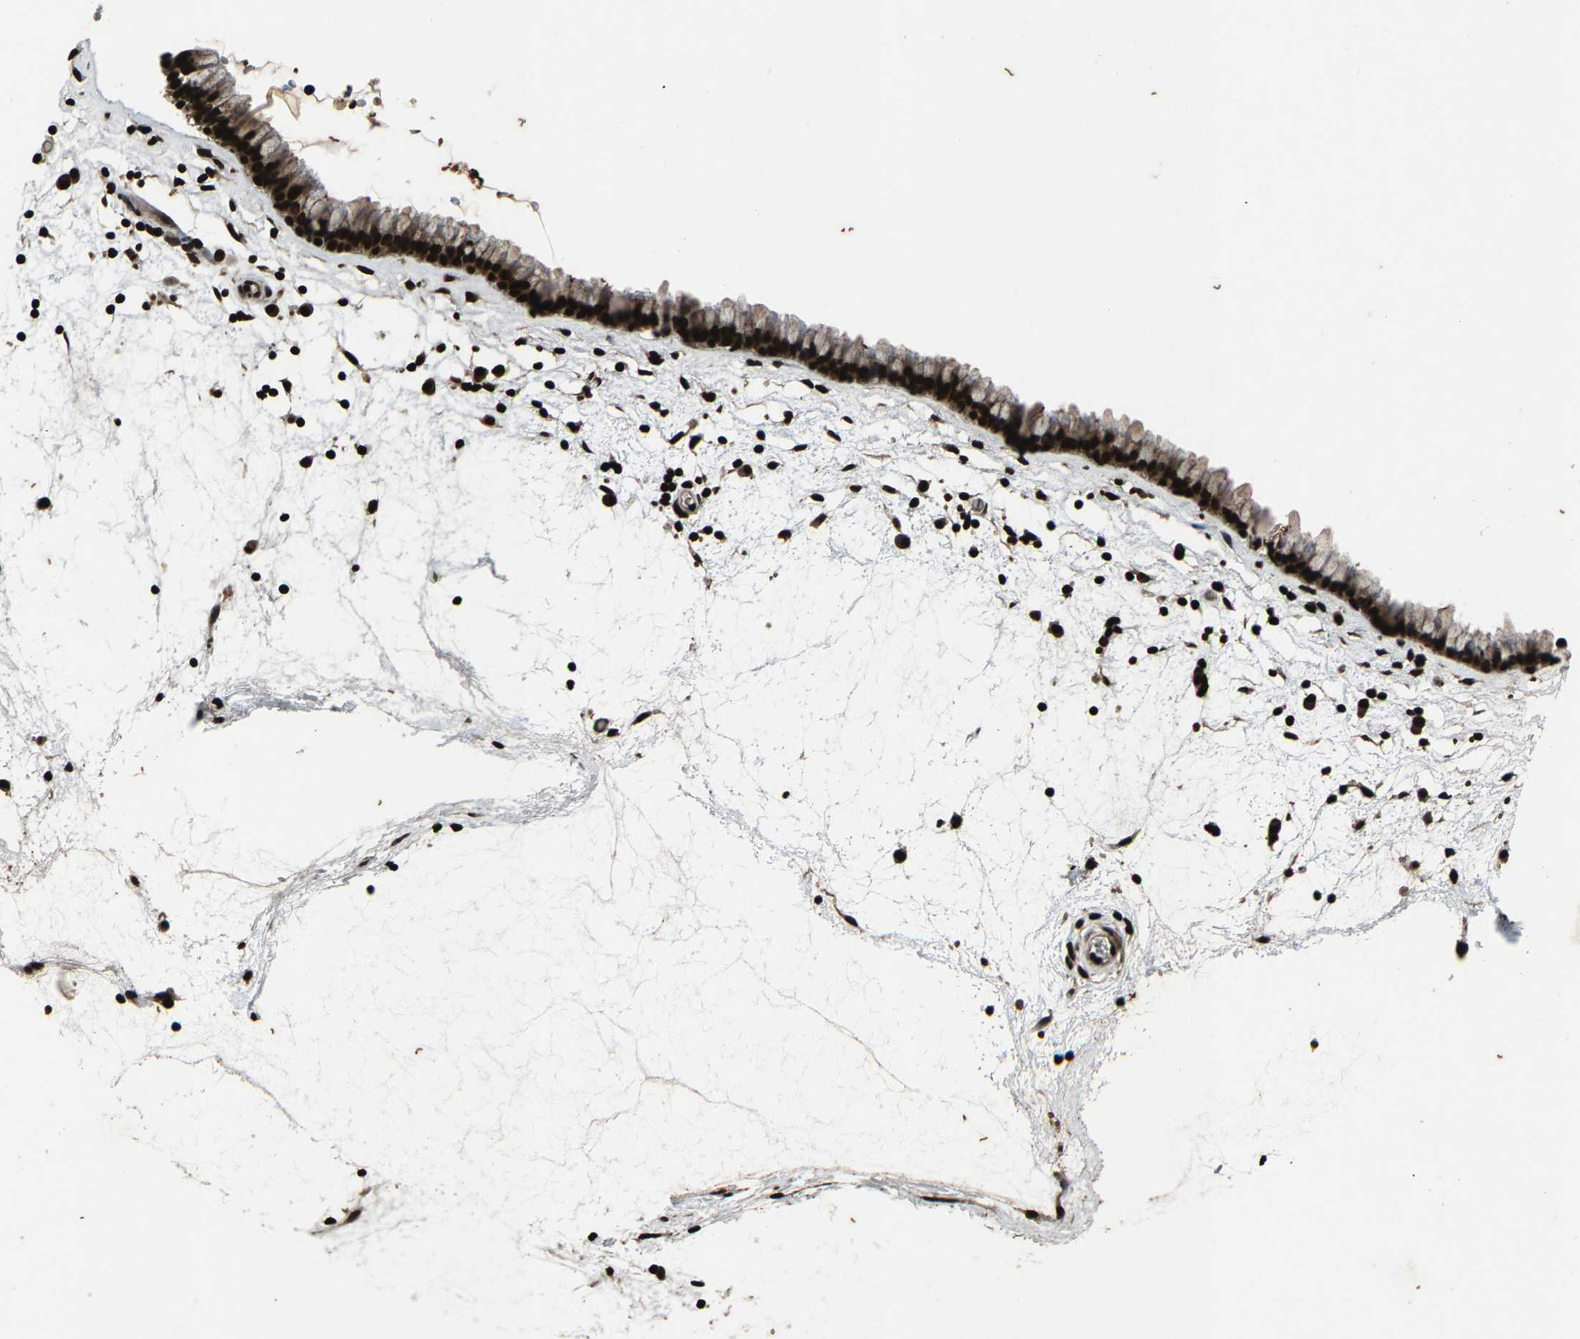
{"staining": {"intensity": "strong", "quantity": ">75%", "location": "cytoplasmic/membranous,nuclear"}, "tissue": "nasopharynx", "cell_type": "Respiratory epithelial cells", "image_type": "normal", "snomed": [{"axis": "morphology", "description": "Normal tissue, NOS"}, {"axis": "morphology", "description": "Inflammation, NOS"}, {"axis": "topography", "description": "Nasopharynx"}], "caption": "A high-resolution image shows immunohistochemistry (IHC) staining of unremarkable nasopharynx, which exhibits strong cytoplasmic/membranous,nuclear staining in approximately >75% of respiratory epithelial cells.", "gene": "H4C1", "patient": {"sex": "male", "age": 48}}